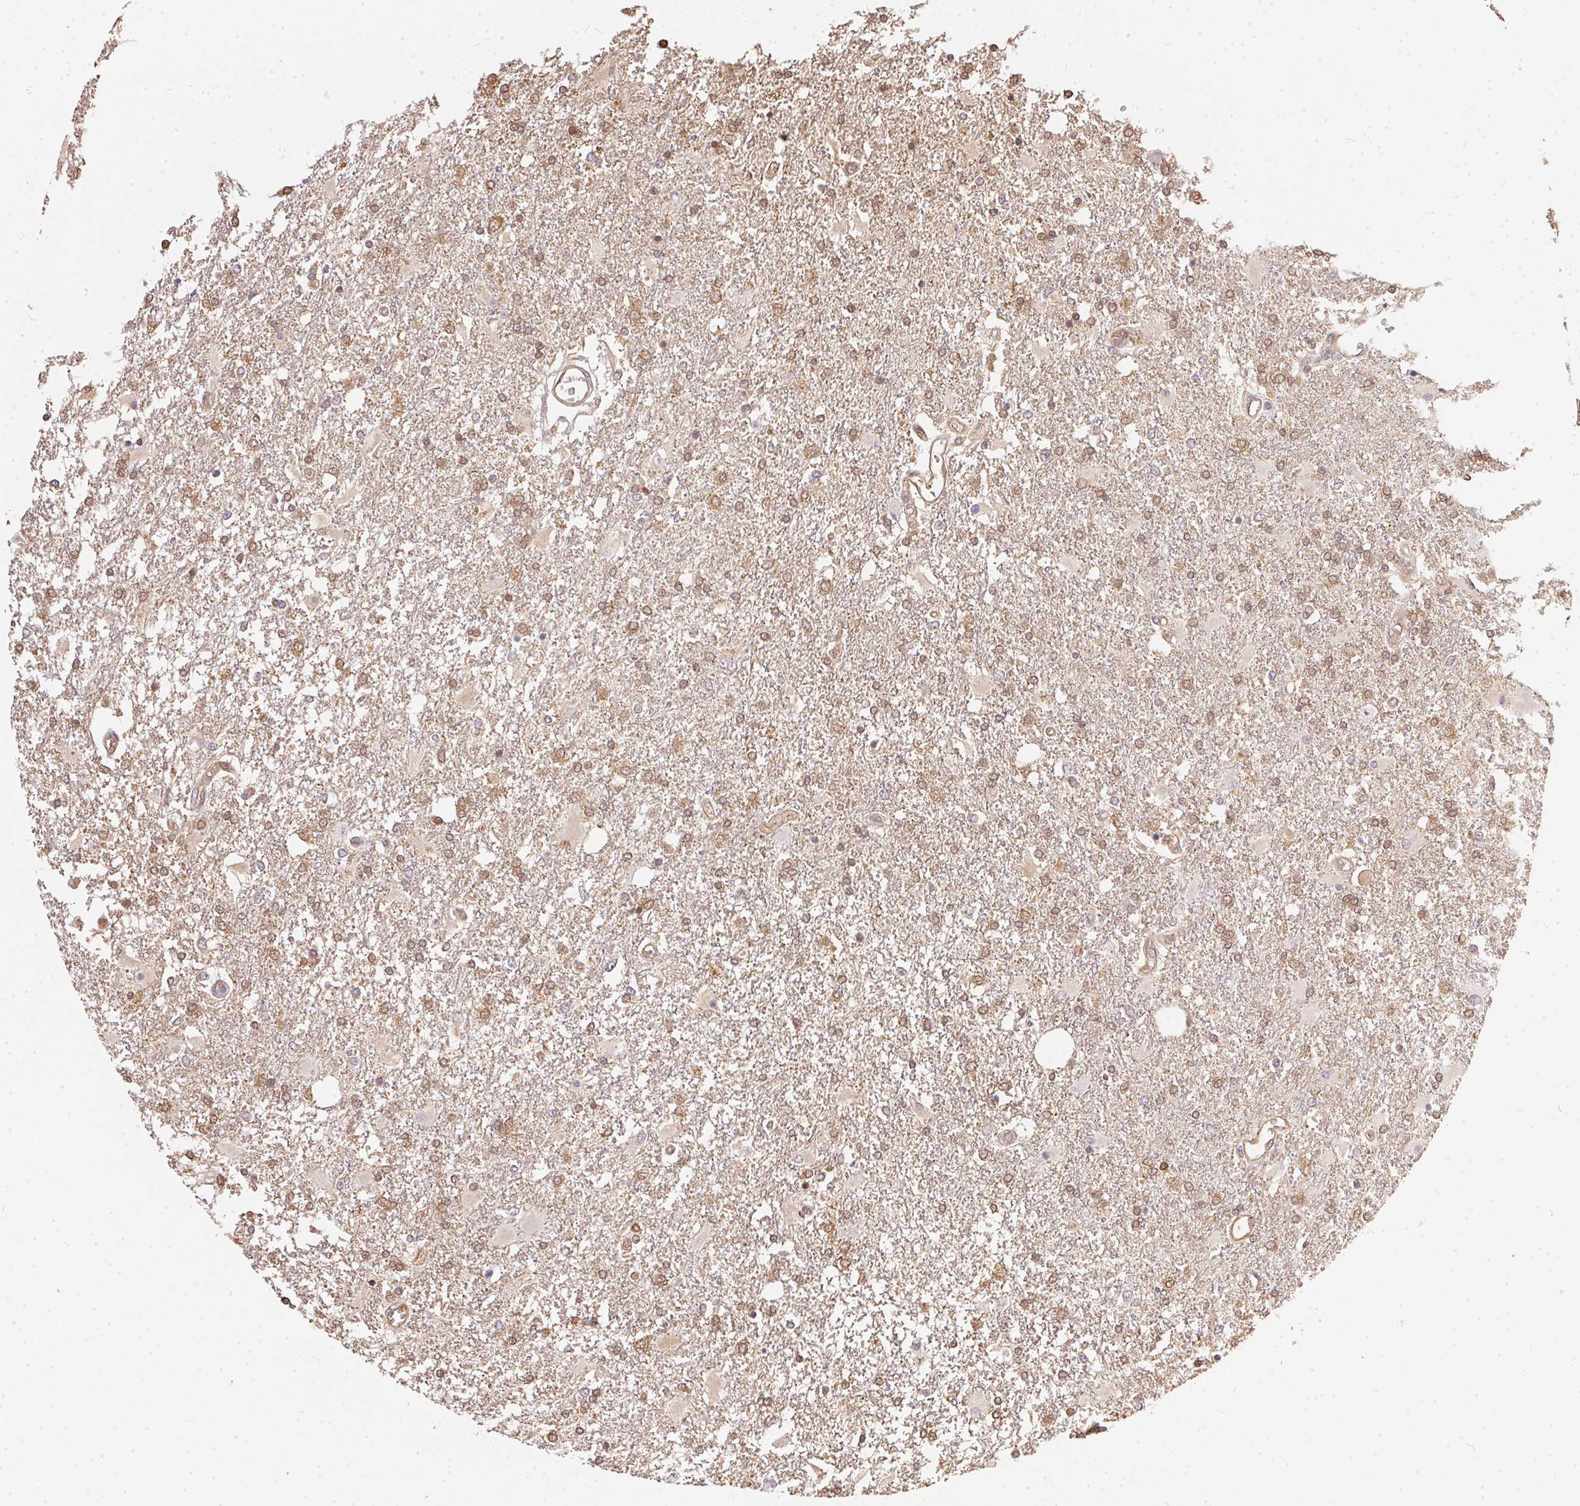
{"staining": {"intensity": "moderate", "quantity": ">75%", "location": "cytoplasmic/membranous"}, "tissue": "glioma", "cell_type": "Tumor cells", "image_type": "cancer", "snomed": [{"axis": "morphology", "description": "Glioma, malignant, High grade"}, {"axis": "topography", "description": "Cerebral cortex"}], "caption": "This image demonstrates malignant high-grade glioma stained with IHC to label a protein in brown. The cytoplasmic/membranous of tumor cells show moderate positivity for the protein. Nuclei are counter-stained blue.", "gene": "BLMH", "patient": {"sex": "male", "age": 79}}